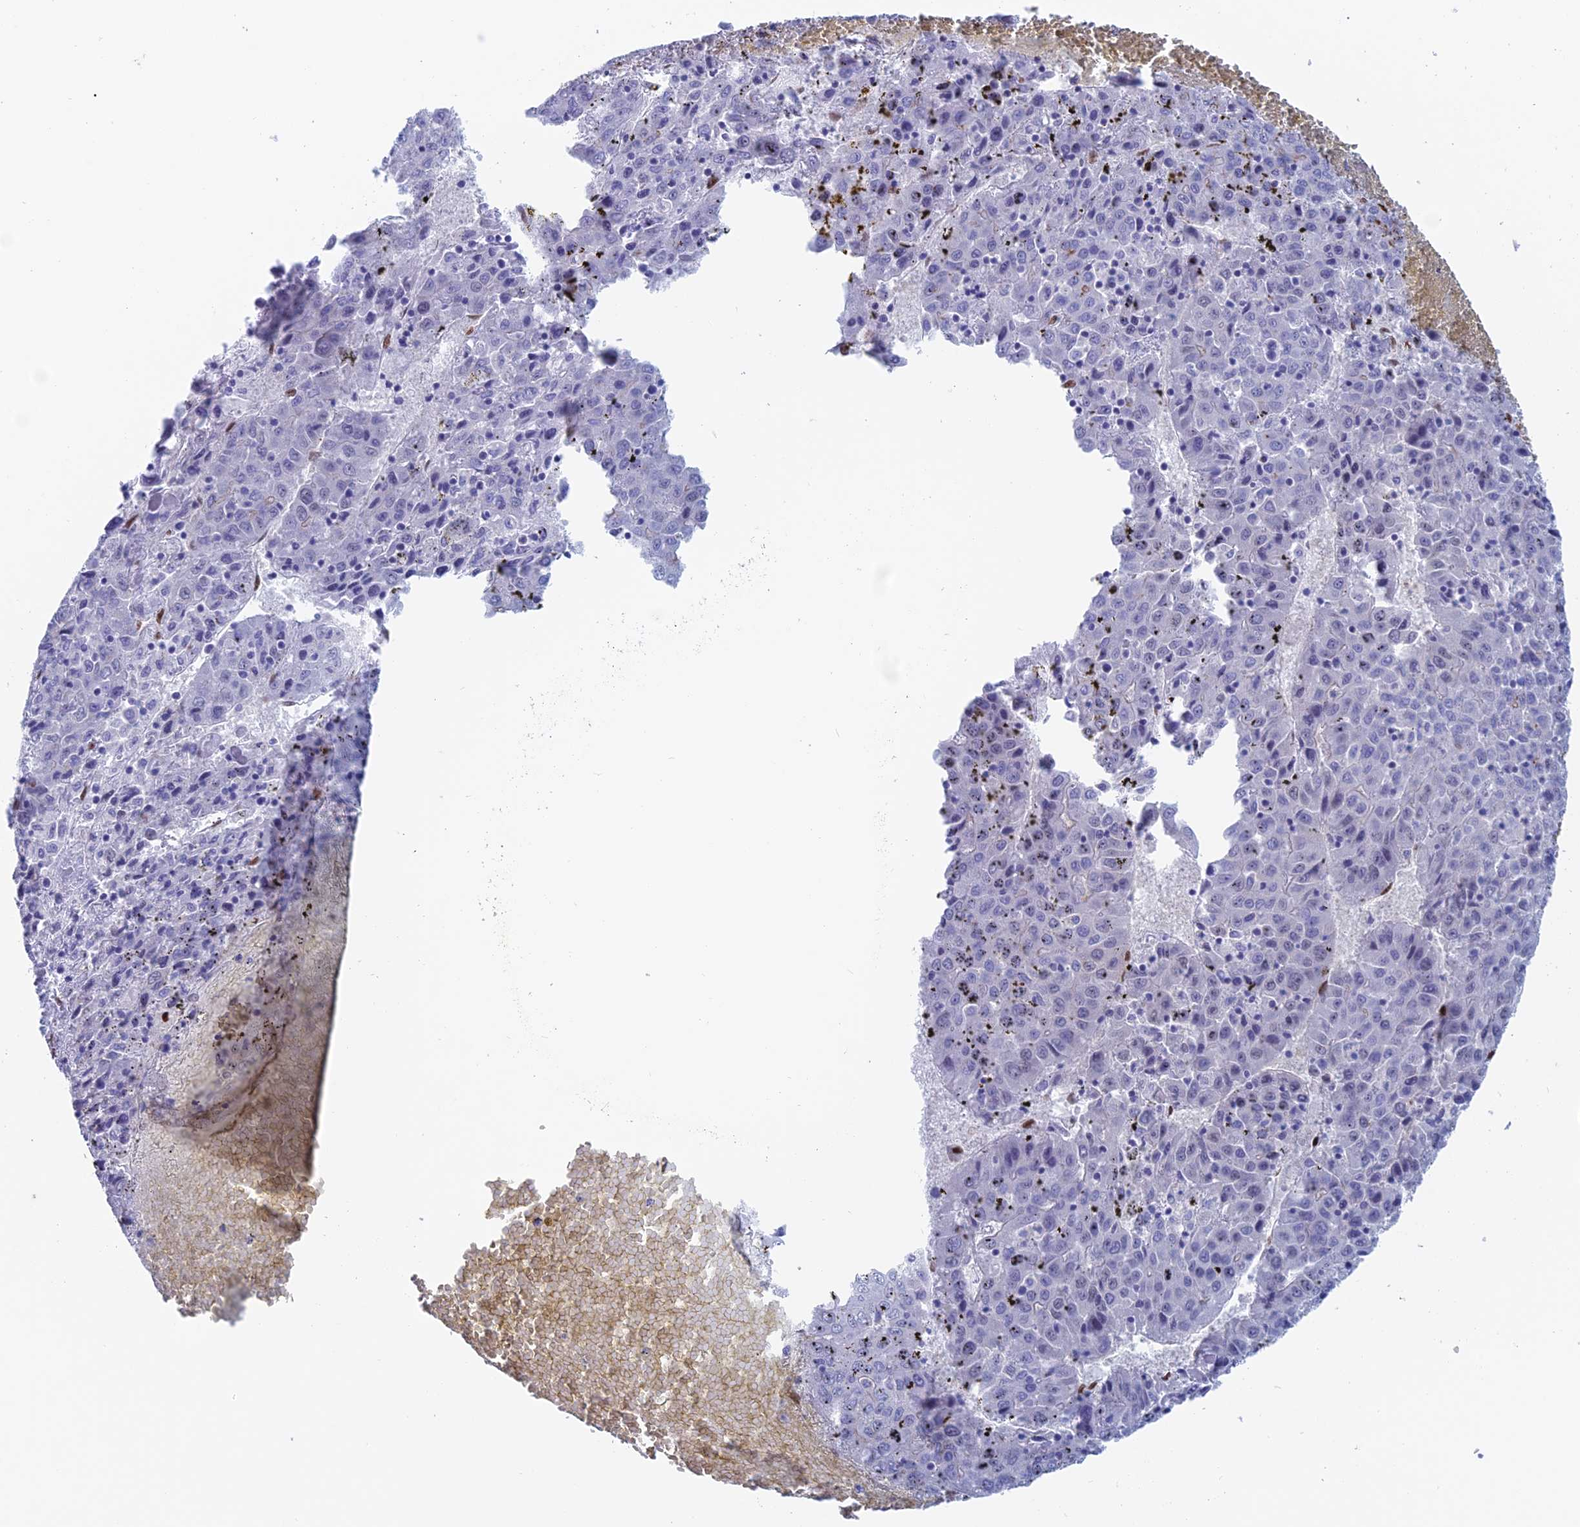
{"staining": {"intensity": "negative", "quantity": "none", "location": "none"}, "tissue": "liver cancer", "cell_type": "Tumor cells", "image_type": "cancer", "snomed": [{"axis": "morphology", "description": "Carcinoma, Hepatocellular, NOS"}, {"axis": "topography", "description": "Liver"}], "caption": "This is an immunohistochemistry (IHC) image of human liver hepatocellular carcinoma. There is no expression in tumor cells.", "gene": "NOL4L", "patient": {"sex": "female", "age": 53}}